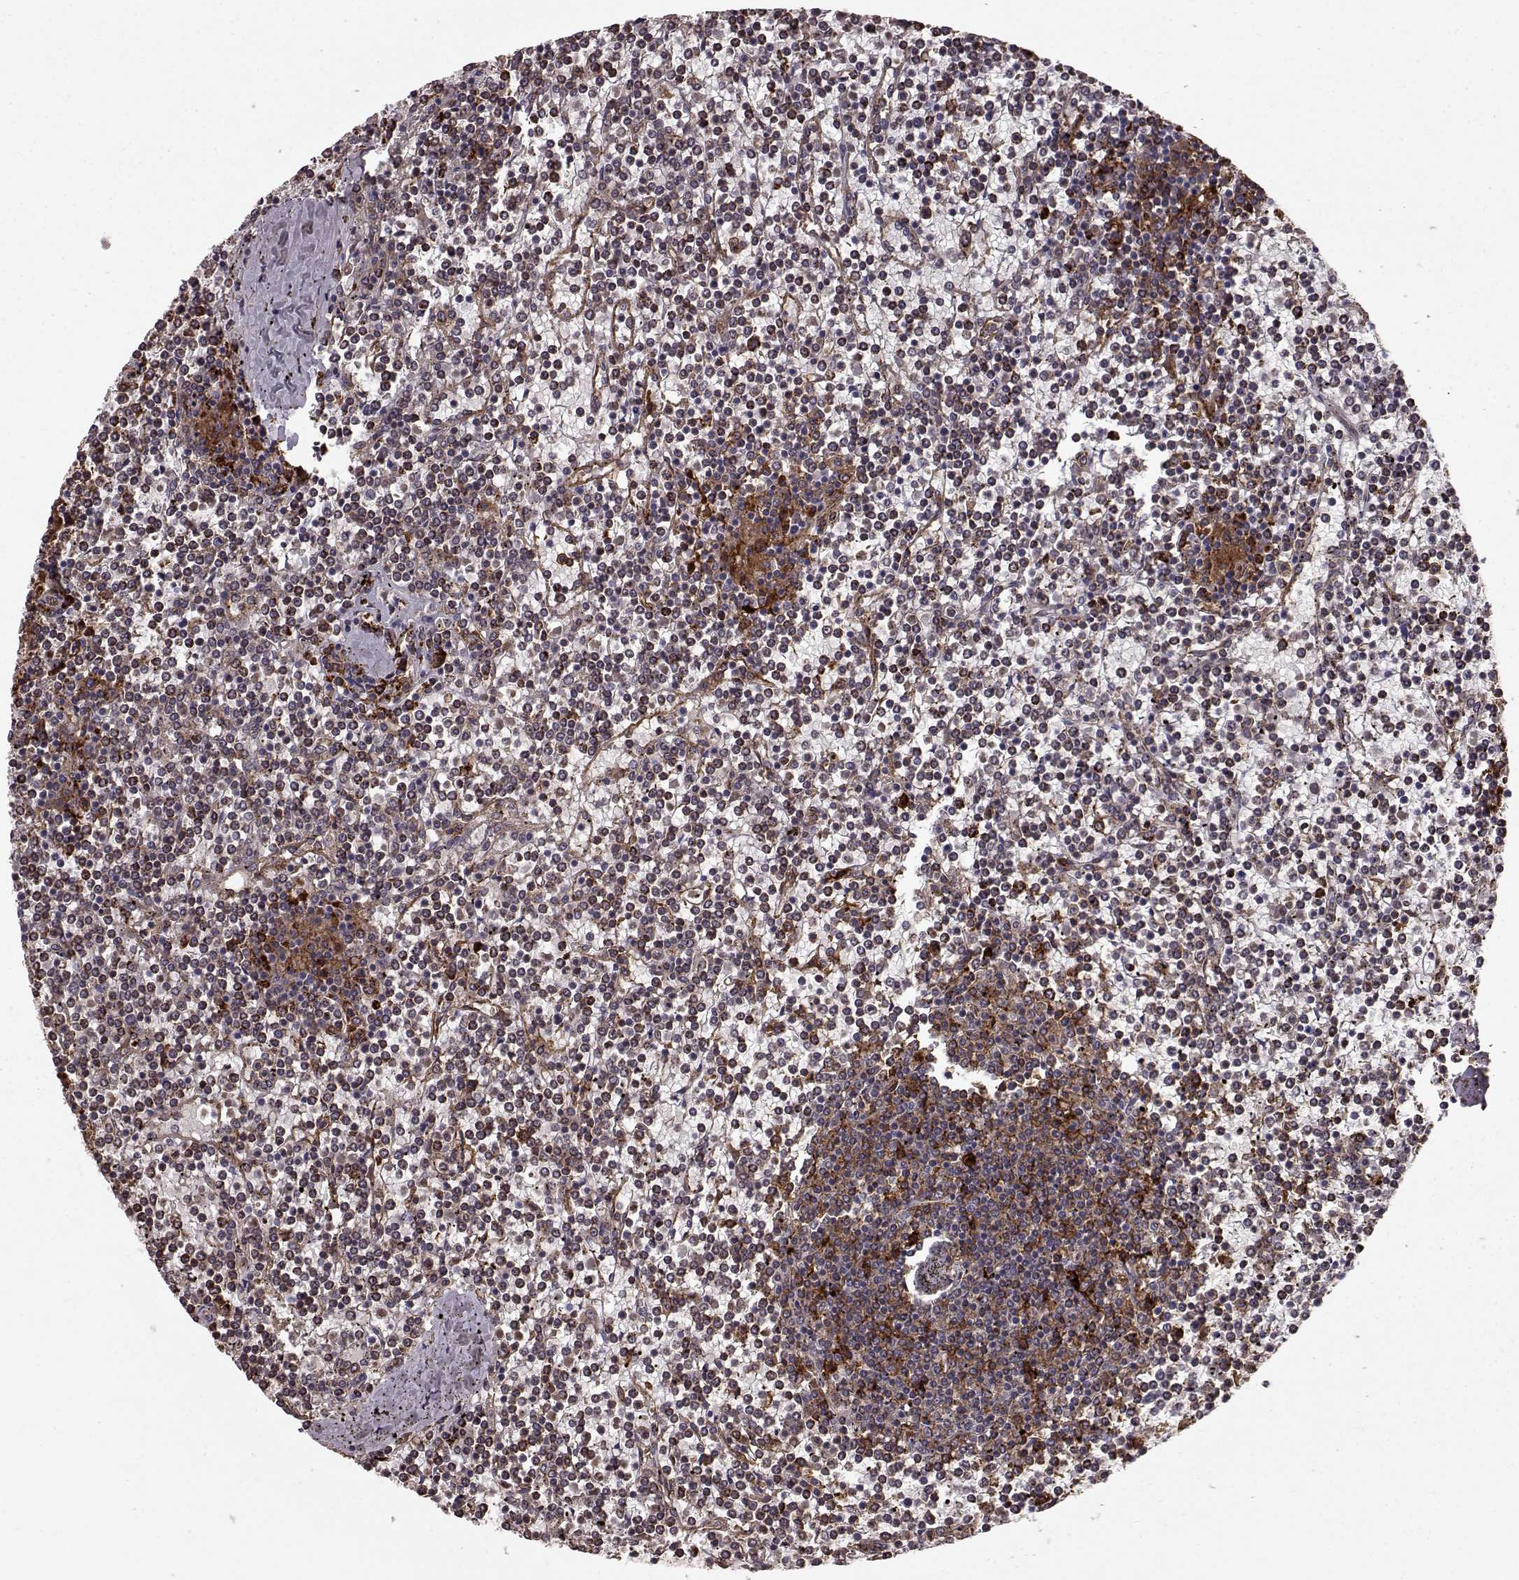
{"staining": {"intensity": "strong", "quantity": "<25%", "location": "cytoplasmic/membranous"}, "tissue": "lymphoma", "cell_type": "Tumor cells", "image_type": "cancer", "snomed": [{"axis": "morphology", "description": "Malignant lymphoma, non-Hodgkin's type, Low grade"}, {"axis": "topography", "description": "Spleen"}], "caption": "This photomicrograph exhibits immunohistochemistry staining of lymphoma, with medium strong cytoplasmic/membranous positivity in about <25% of tumor cells.", "gene": "CCNF", "patient": {"sex": "female", "age": 19}}